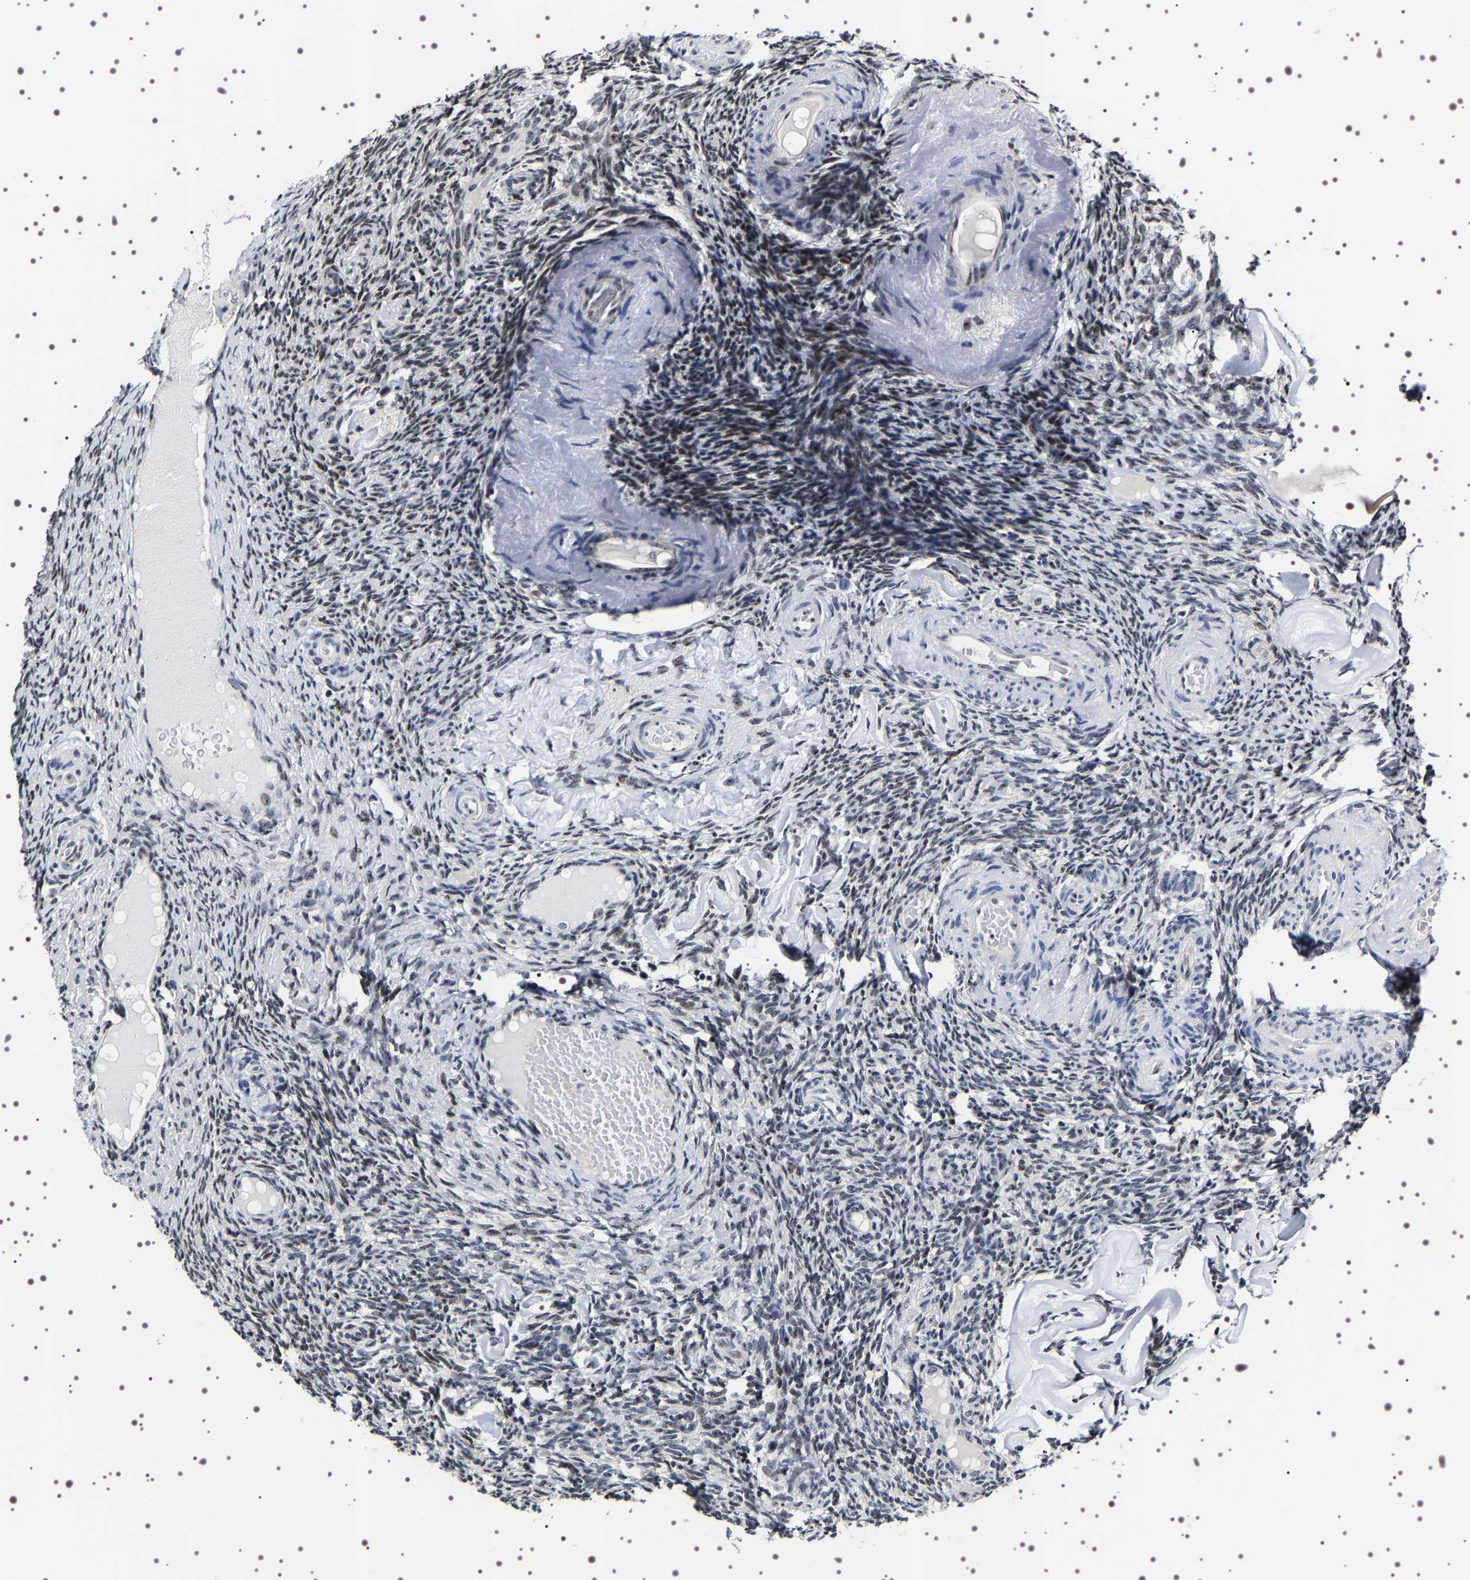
{"staining": {"intensity": "weak", "quantity": "25%-75%", "location": "nuclear"}, "tissue": "ovary", "cell_type": "Ovarian stroma cells", "image_type": "normal", "snomed": [{"axis": "morphology", "description": "Normal tissue, NOS"}, {"axis": "topography", "description": "Ovary"}], "caption": "Weak nuclear staining is identified in about 25%-75% of ovarian stroma cells in unremarkable ovary.", "gene": "GNL3", "patient": {"sex": "female", "age": 60}}